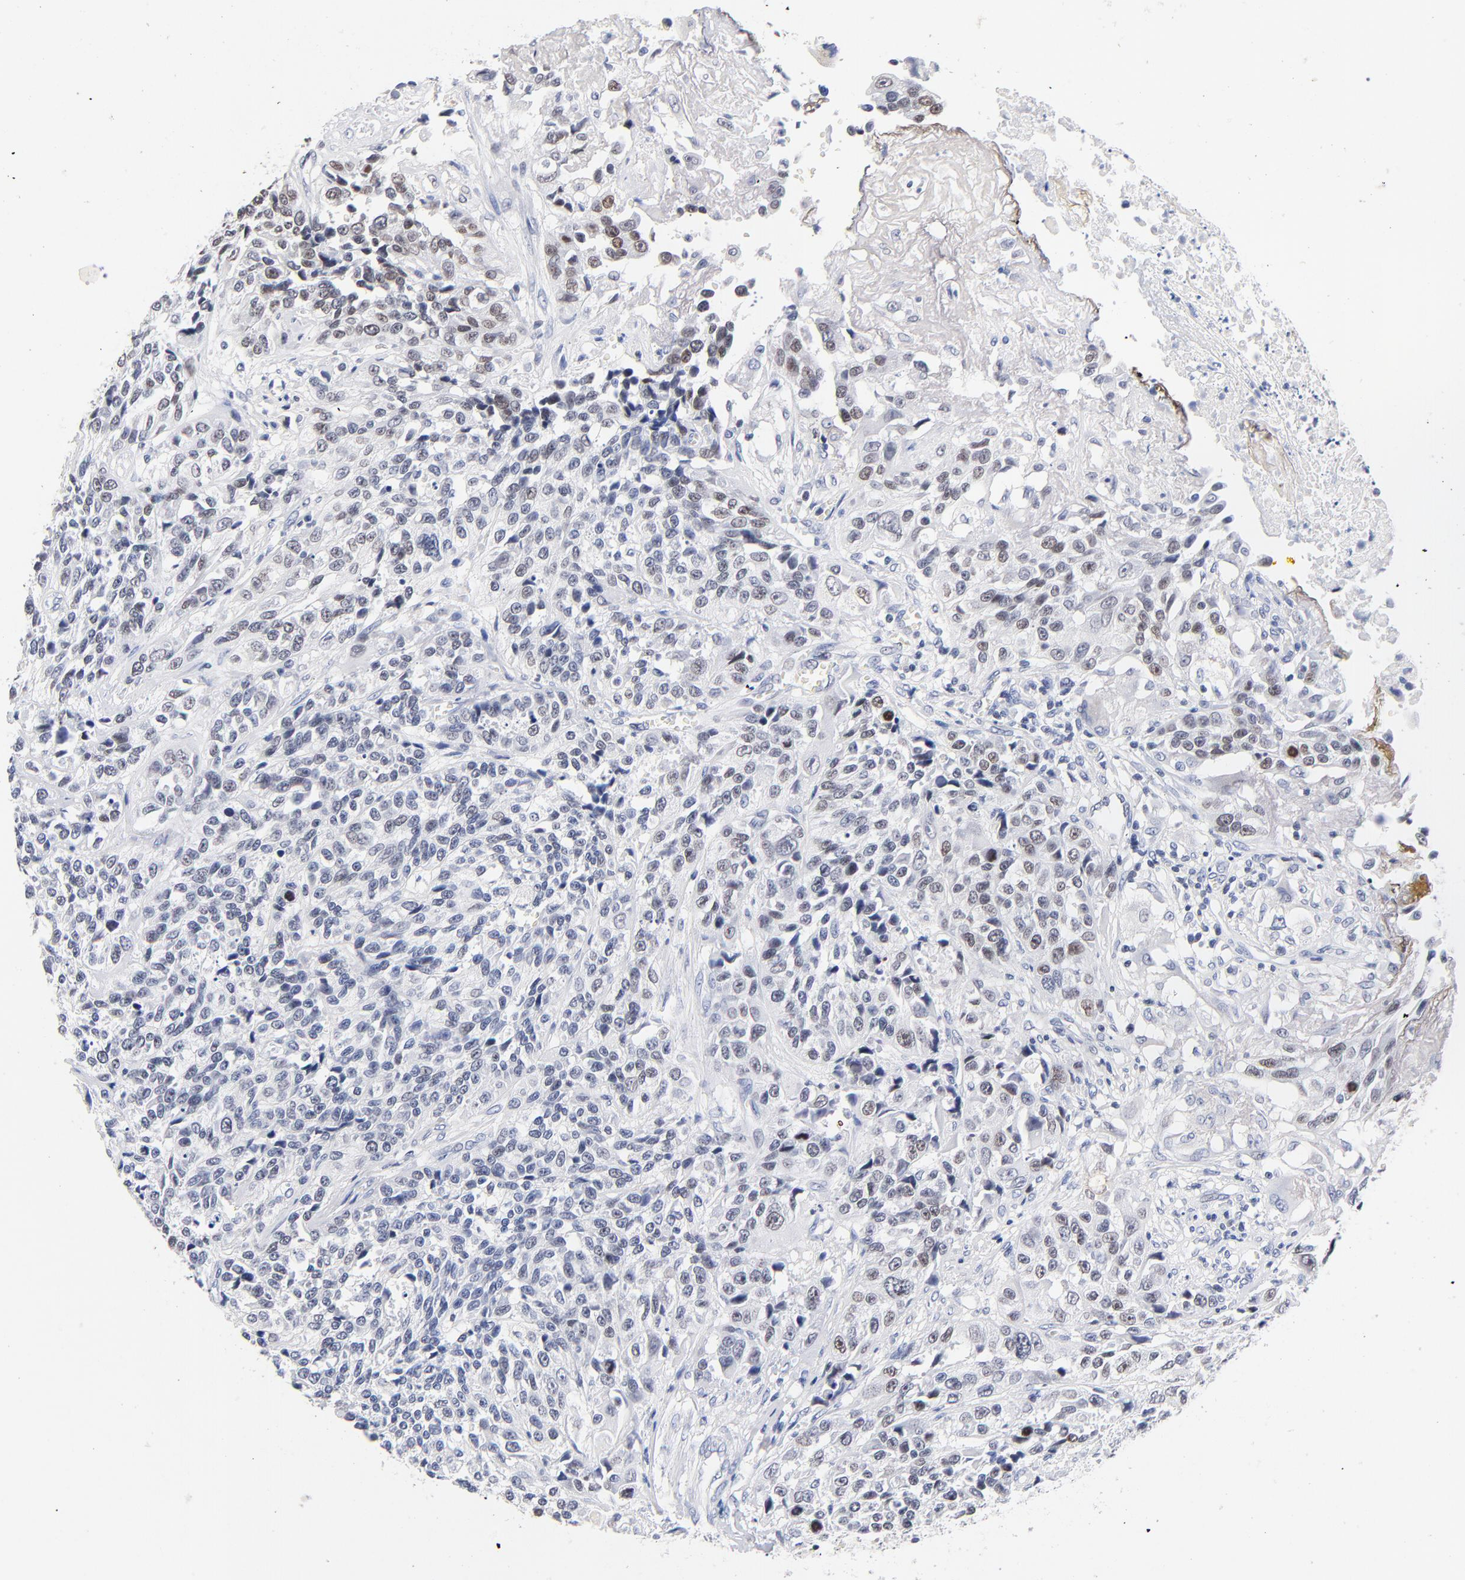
{"staining": {"intensity": "weak", "quantity": "25%-75%", "location": "nuclear"}, "tissue": "urothelial cancer", "cell_type": "Tumor cells", "image_type": "cancer", "snomed": [{"axis": "morphology", "description": "Urothelial carcinoma, High grade"}, {"axis": "topography", "description": "Urinary bladder"}], "caption": "High-power microscopy captured an immunohistochemistry histopathology image of high-grade urothelial carcinoma, revealing weak nuclear expression in about 25%-75% of tumor cells.", "gene": "ORC2", "patient": {"sex": "female", "age": 81}}